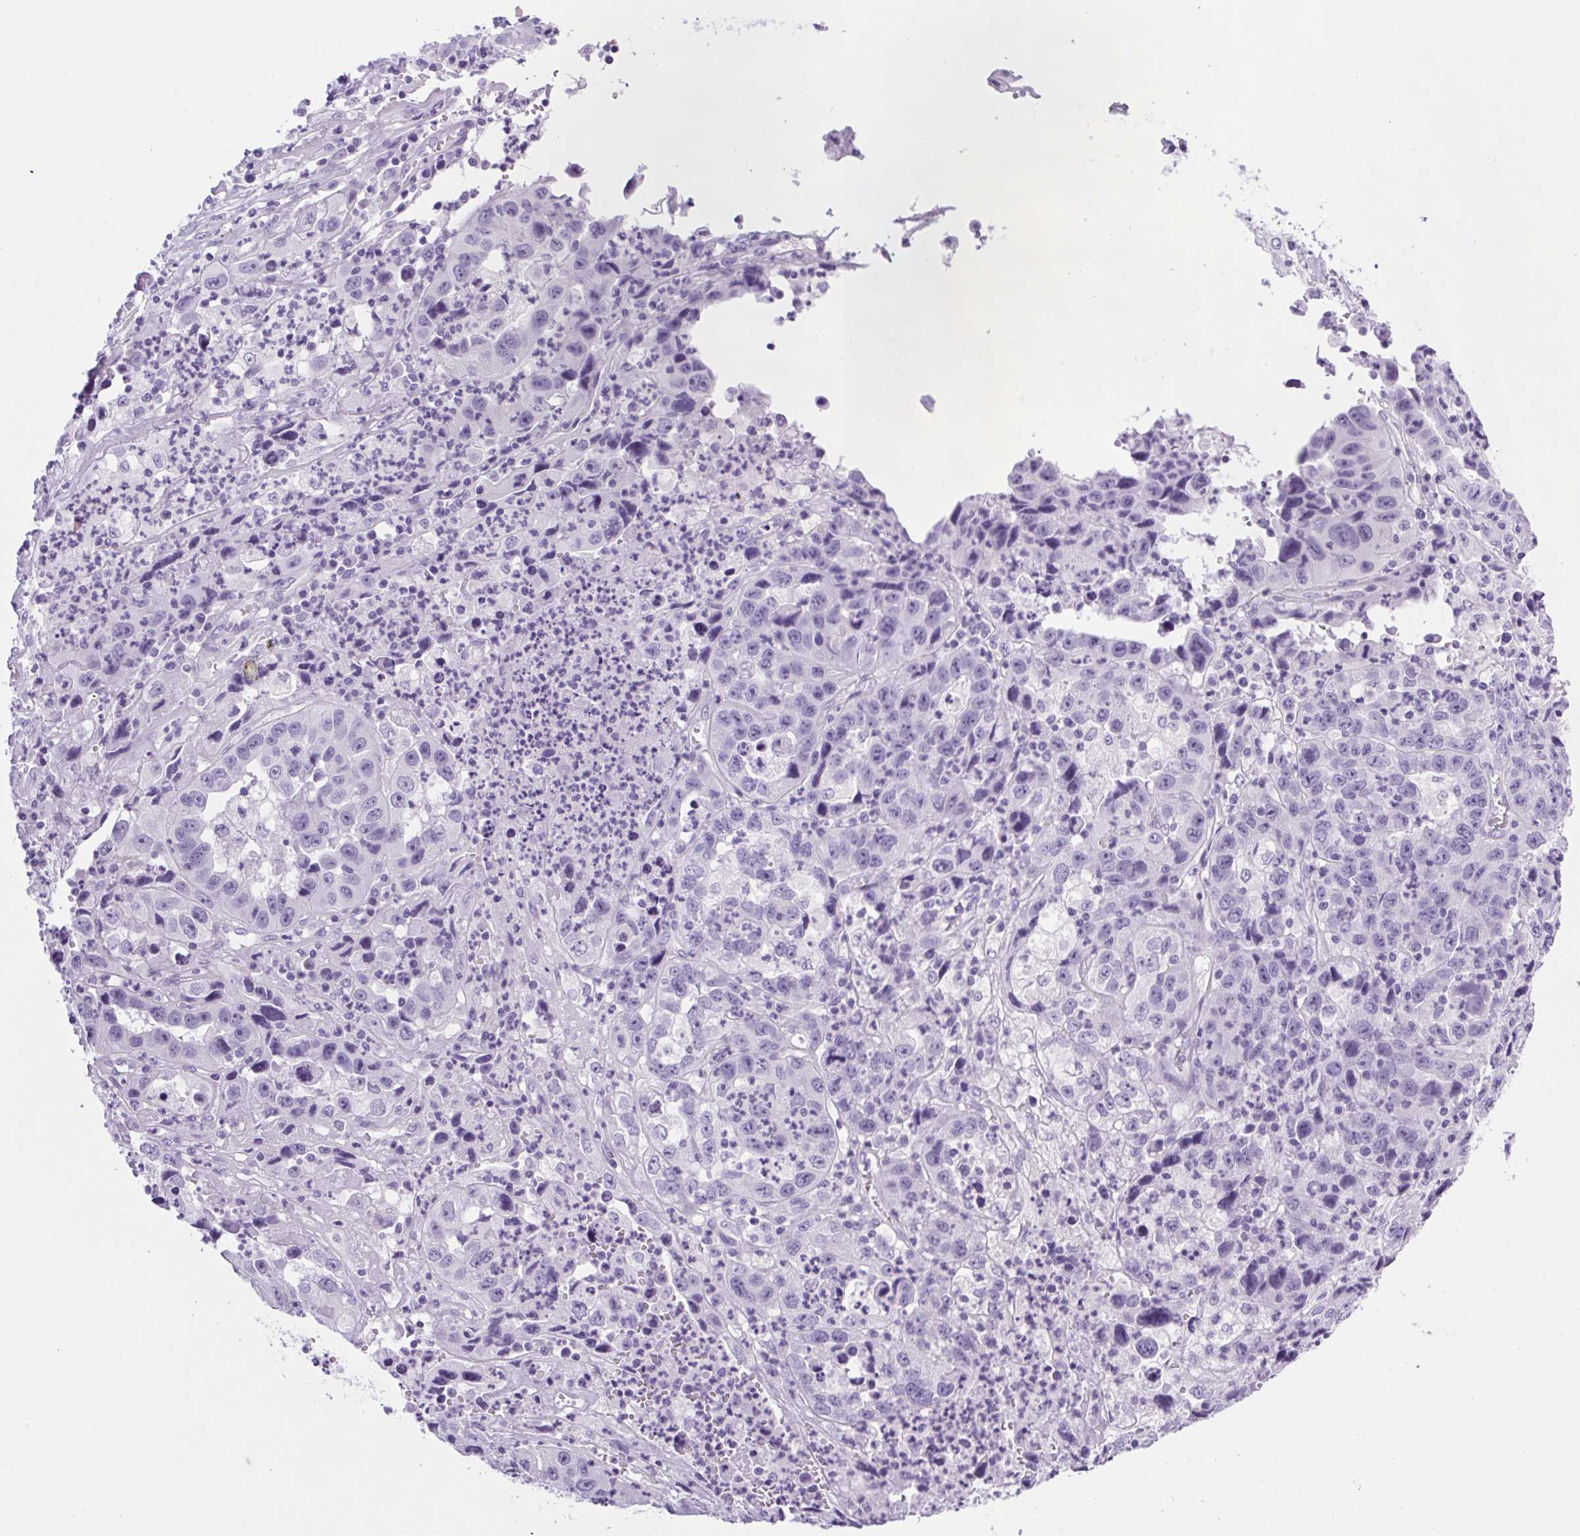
{"staining": {"intensity": "negative", "quantity": "none", "location": "none"}, "tissue": "endometrial cancer", "cell_type": "Tumor cells", "image_type": "cancer", "snomed": [{"axis": "morphology", "description": "Adenocarcinoma, NOS"}, {"axis": "topography", "description": "Uterus"}], "caption": "Immunohistochemical staining of human endometrial adenocarcinoma displays no significant positivity in tumor cells.", "gene": "SPACA5B", "patient": {"sex": "female", "age": 62}}